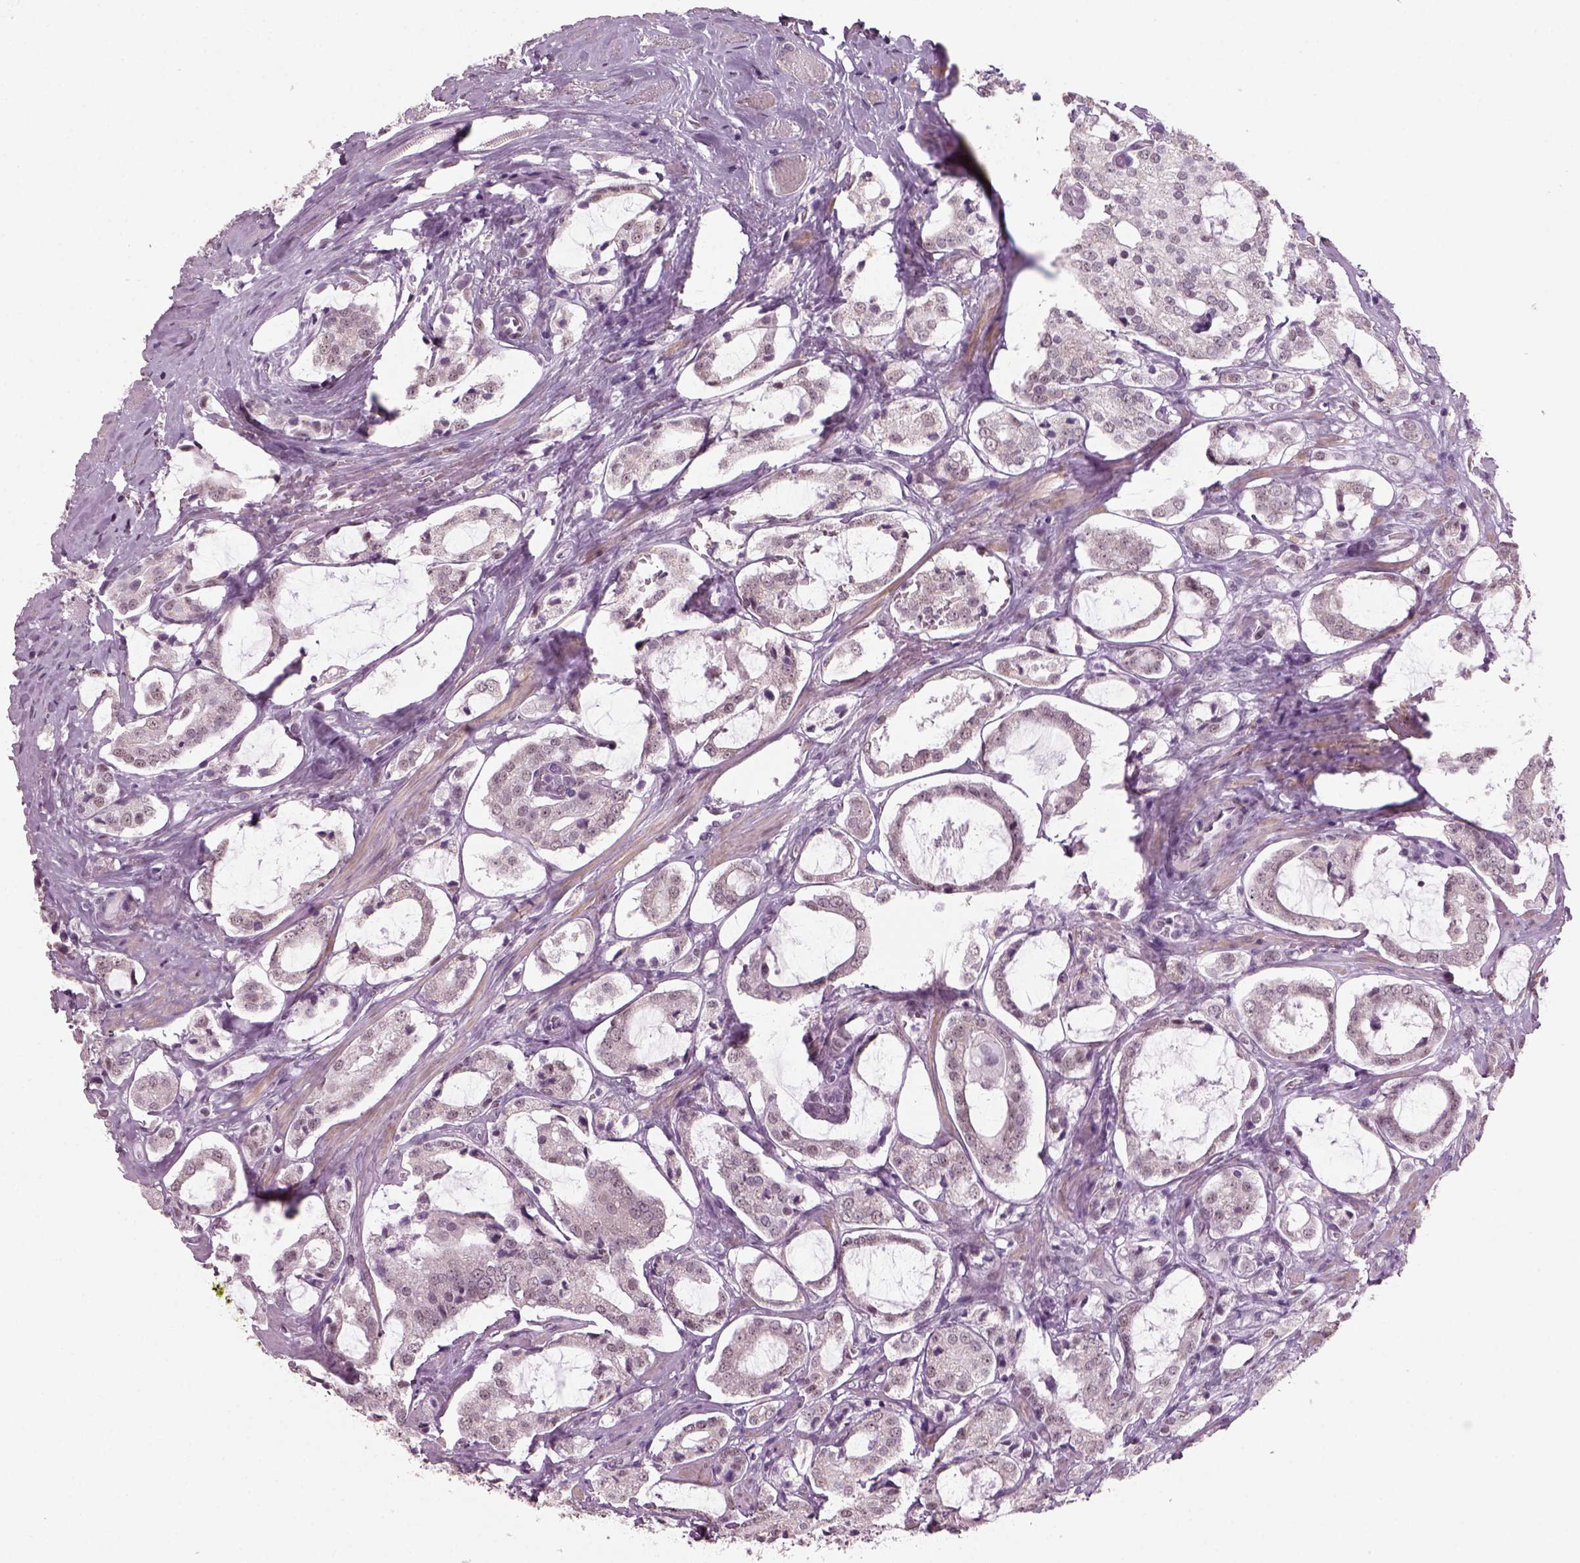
{"staining": {"intensity": "negative", "quantity": "none", "location": "none"}, "tissue": "prostate cancer", "cell_type": "Tumor cells", "image_type": "cancer", "snomed": [{"axis": "morphology", "description": "Adenocarcinoma, NOS"}, {"axis": "topography", "description": "Prostate"}], "caption": "This histopathology image is of adenocarcinoma (prostate) stained with IHC to label a protein in brown with the nuclei are counter-stained blue. There is no positivity in tumor cells.", "gene": "NAT8", "patient": {"sex": "male", "age": 66}}